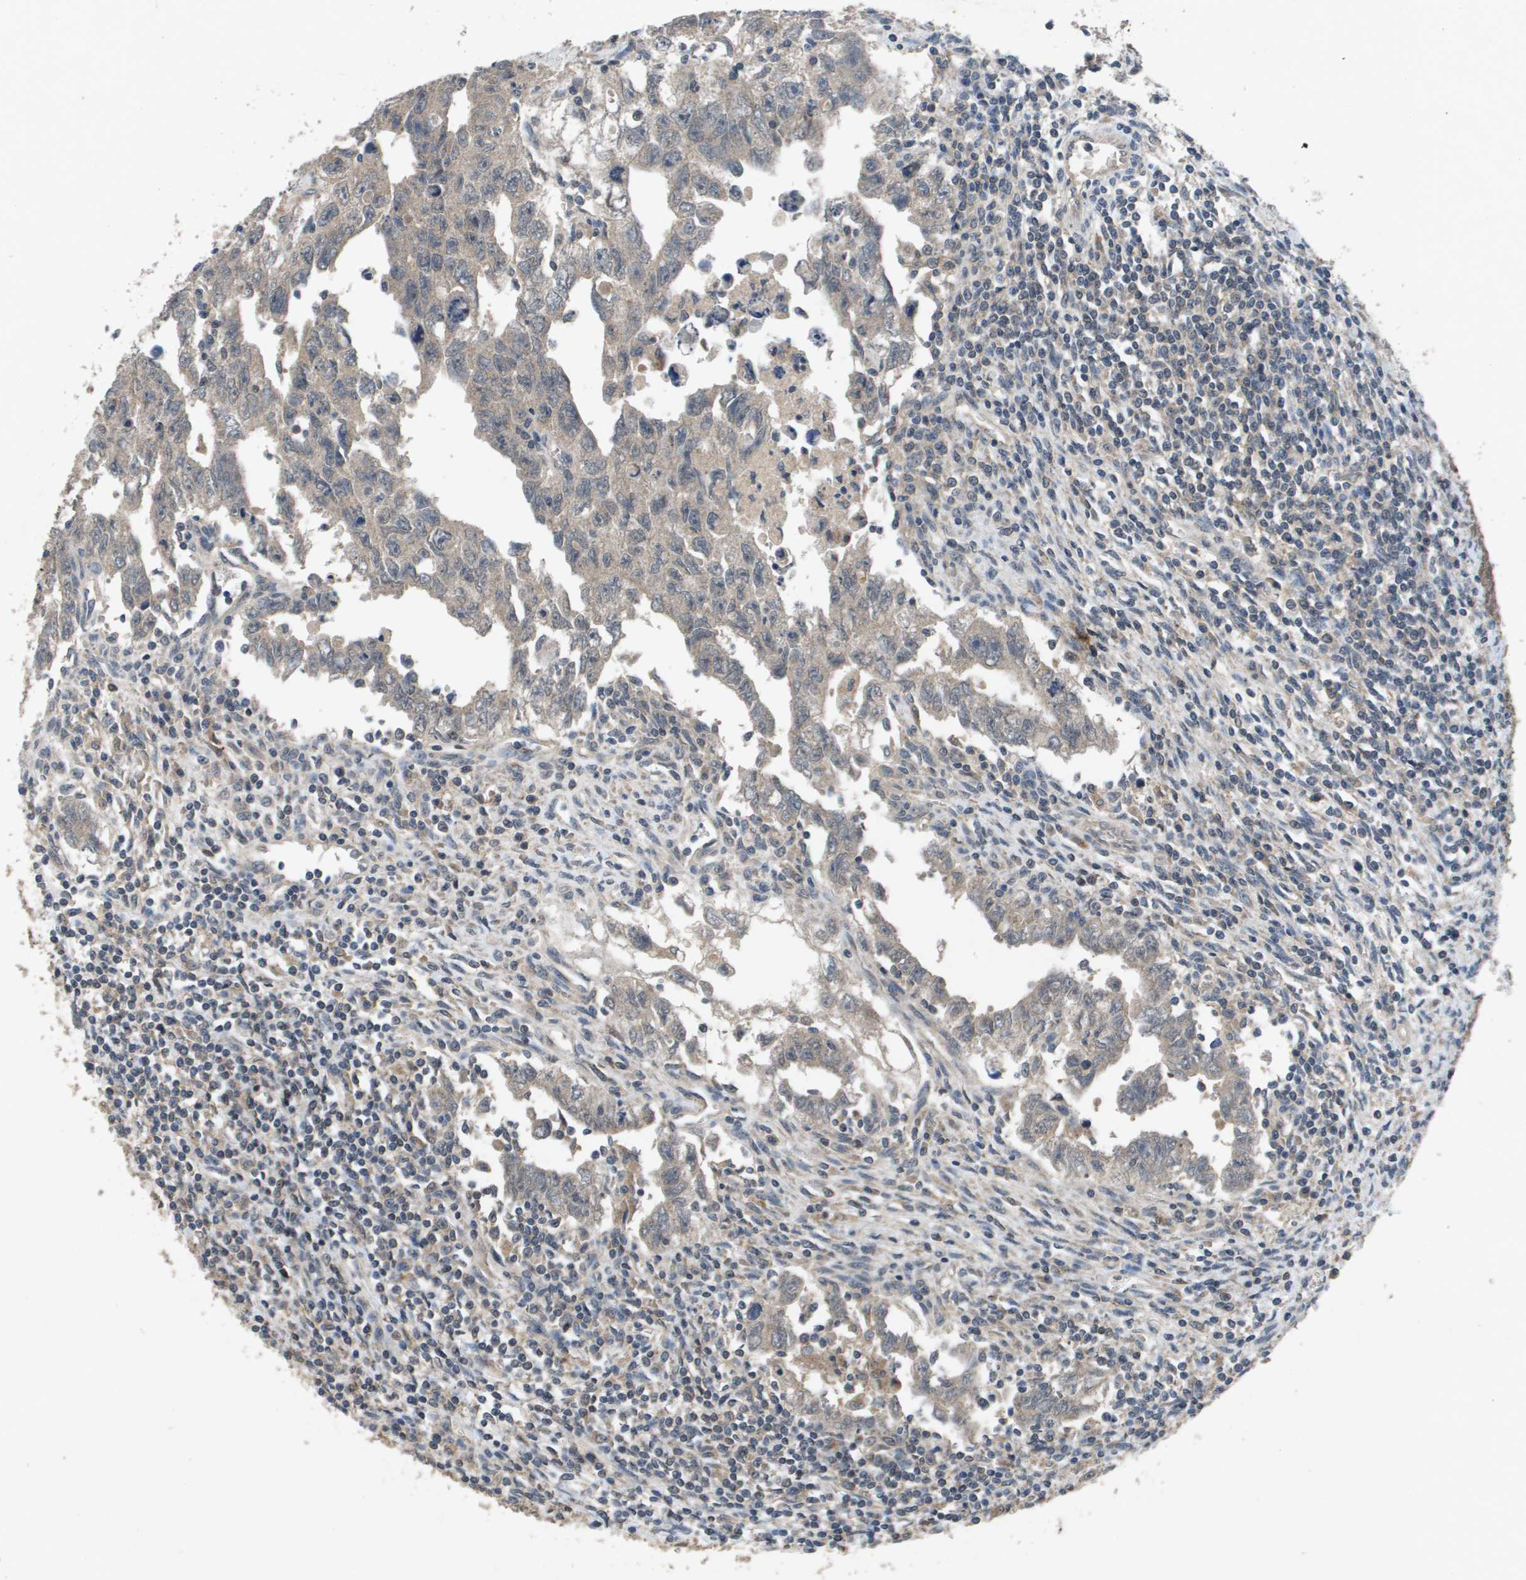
{"staining": {"intensity": "weak", "quantity": "25%-75%", "location": "cytoplasmic/membranous"}, "tissue": "testis cancer", "cell_type": "Tumor cells", "image_type": "cancer", "snomed": [{"axis": "morphology", "description": "Carcinoma, Embryonal, NOS"}, {"axis": "topography", "description": "Testis"}], "caption": "Immunohistochemistry image of neoplastic tissue: human testis cancer (embryonal carcinoma) stained using immunohistochemistry displays low levels of weak protein expression localized specifically in the cytoplasmic/membranous of tumor cells, appearing as a cytoplasmic/membranous brown color.", "gene": "PROC", "patient": {"sex": "male", "age": 28}}